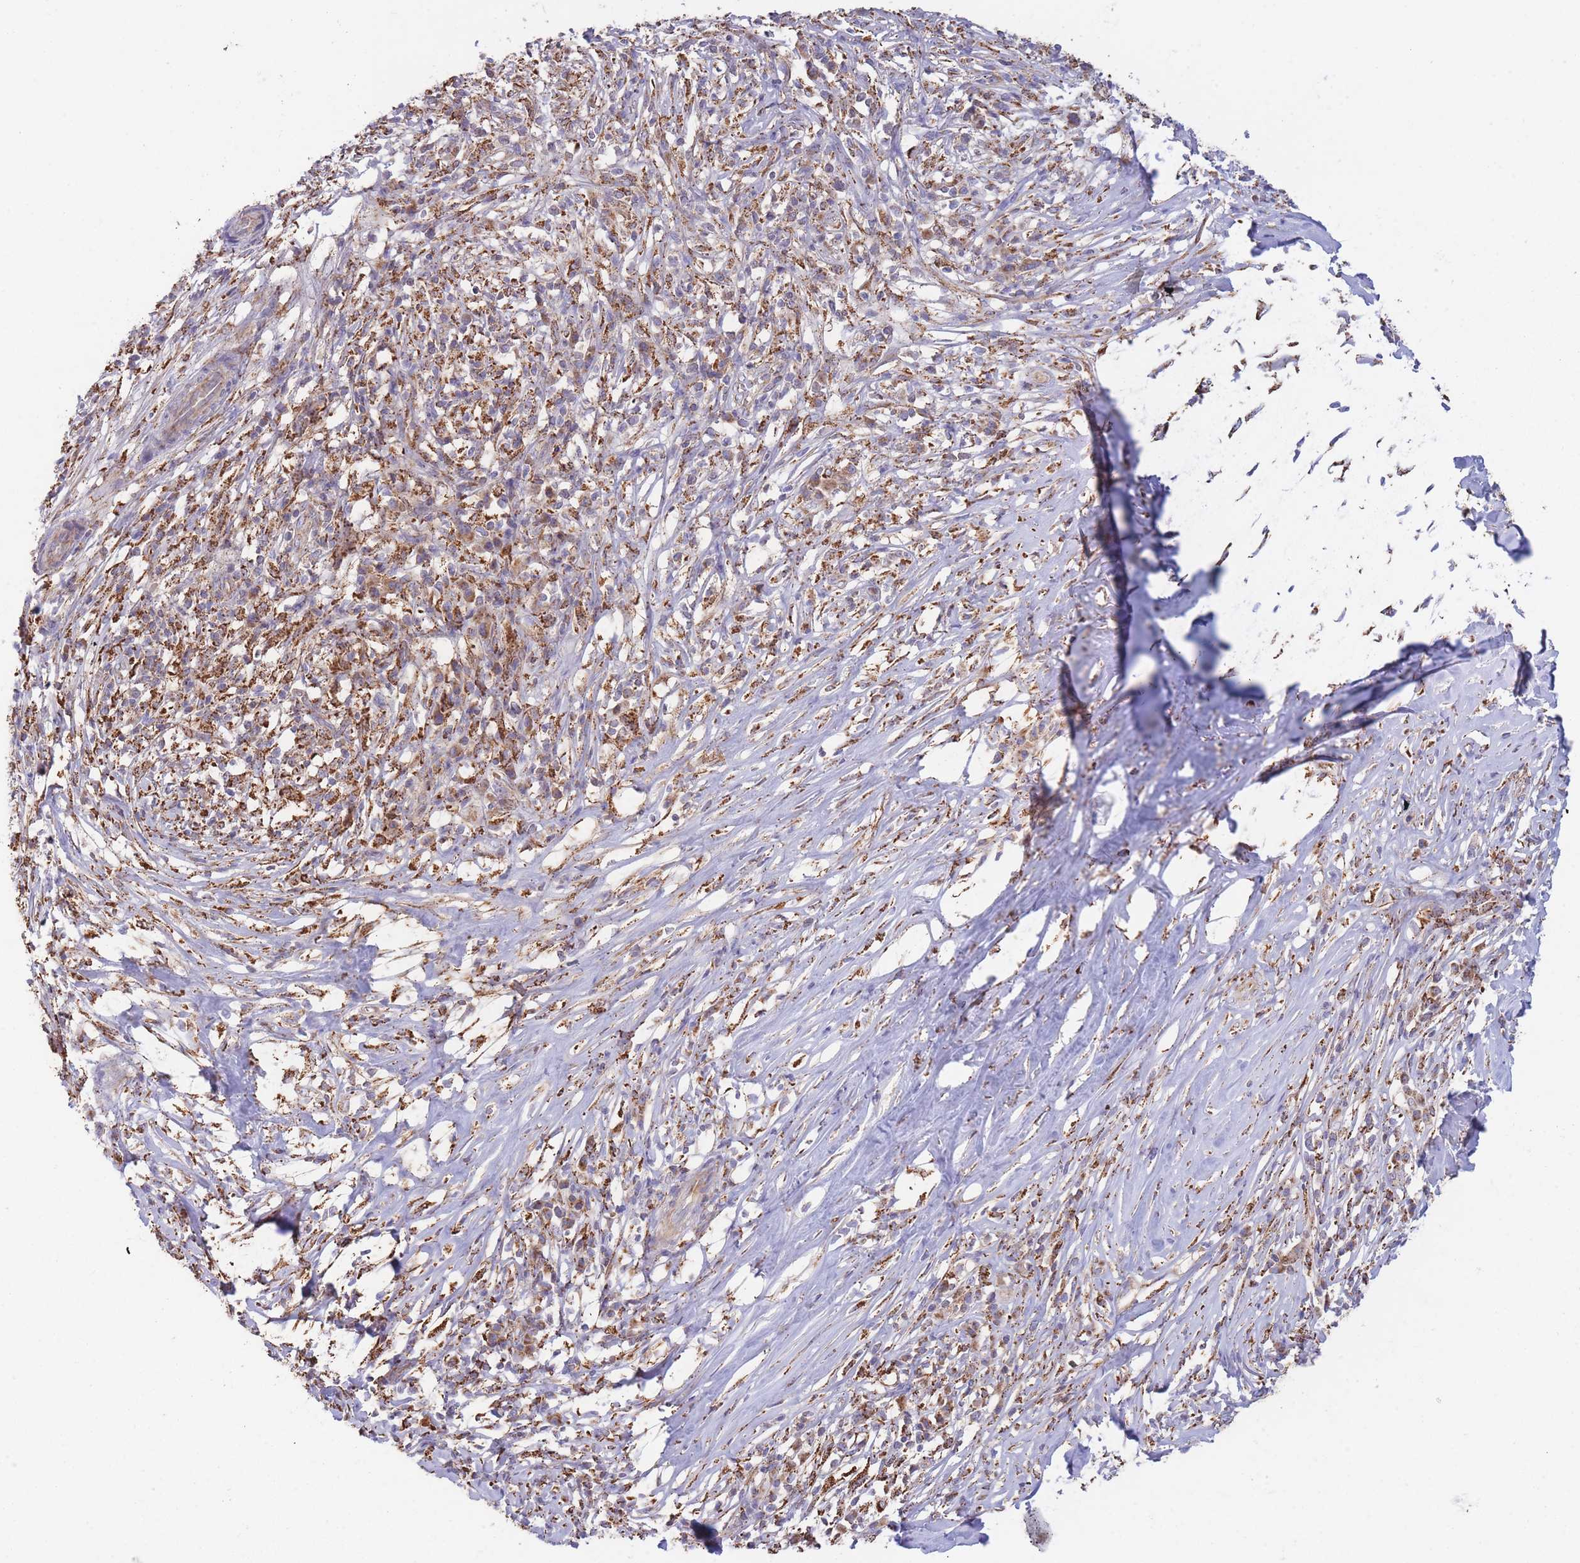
{"staining": {"intensity": "moderate", "quantity": ">75%", "location": "cytoplasmic/membranous"}, "tissue": "melanoma", "cell_type": "Tumor cells", "image_type": "cancer", "snomed": [{"axis": "morphology", "description": "Malignant melanoma, NOS"}, {"axis": "topography", "description": "Skin"}], "caption": "Tumor cells display medium levels of moderate cytoplasmic/membranous staining in approximately >75% of cells in human malignant melanoma.", "gene": "MRPL17", "patient": {"sex": "male", "age": 66}}